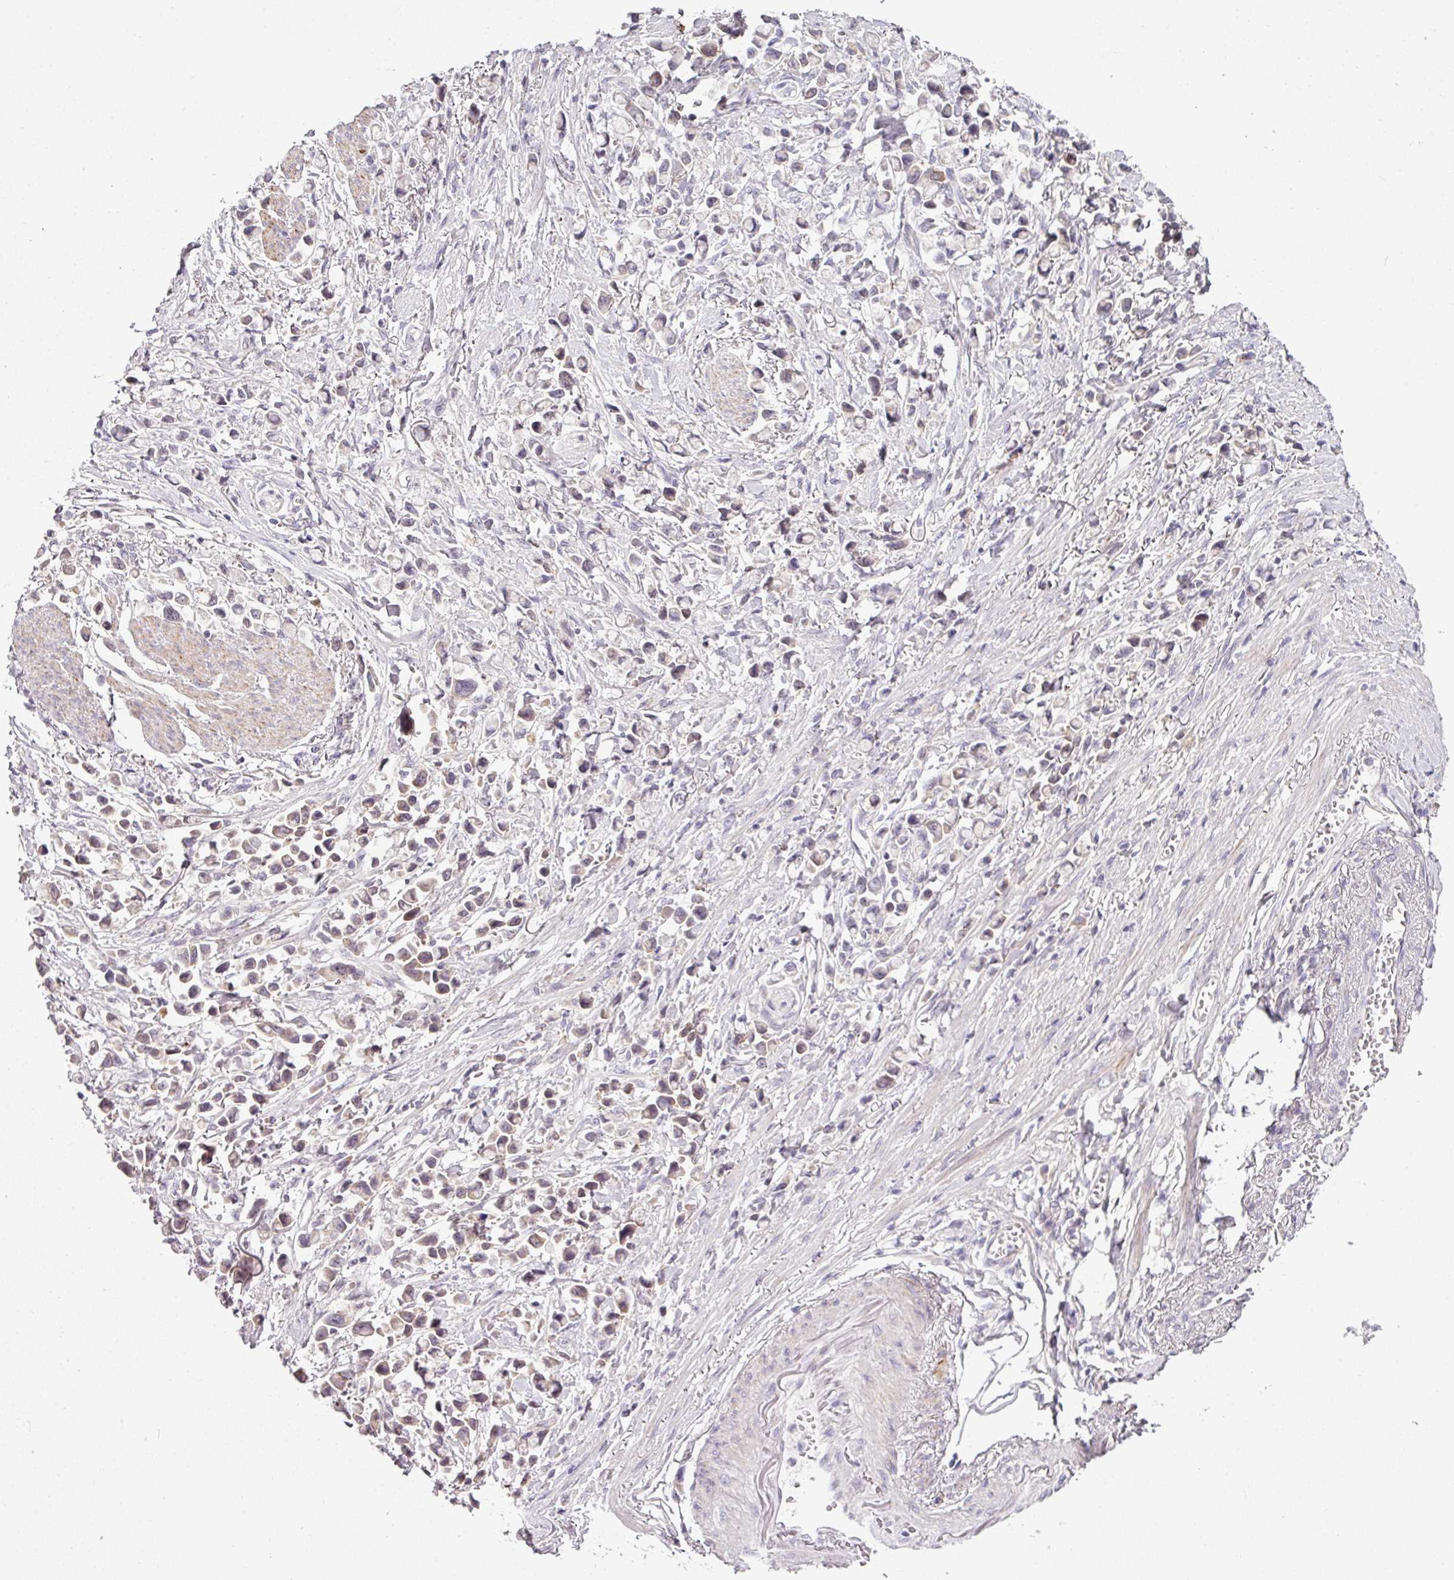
{"staining": {"intensity": "negative", "quantity": "none", "location": "none"}, "tissue": "stomach cancer", "cell_type": "Tumor cells", "image_type": "cancer", "snomed": [{"axis": "morphology", "description": "Adenocarcinoma, NOS"}, {"axis": "topography", "description": "Stomach"}], "caption": "Micrograph shows no significant protein positivity in tumor cells of adenocarcinoma (stomach). The staining was performed using DAB (3,3'-diaminobenzidine) to visualize the protein expression in brown, while the nuclei were stained in blue with hematoxylin (Magnification: 20x).", "gene": "DERPC", "patient": {"sex": "female", "age": 81}}